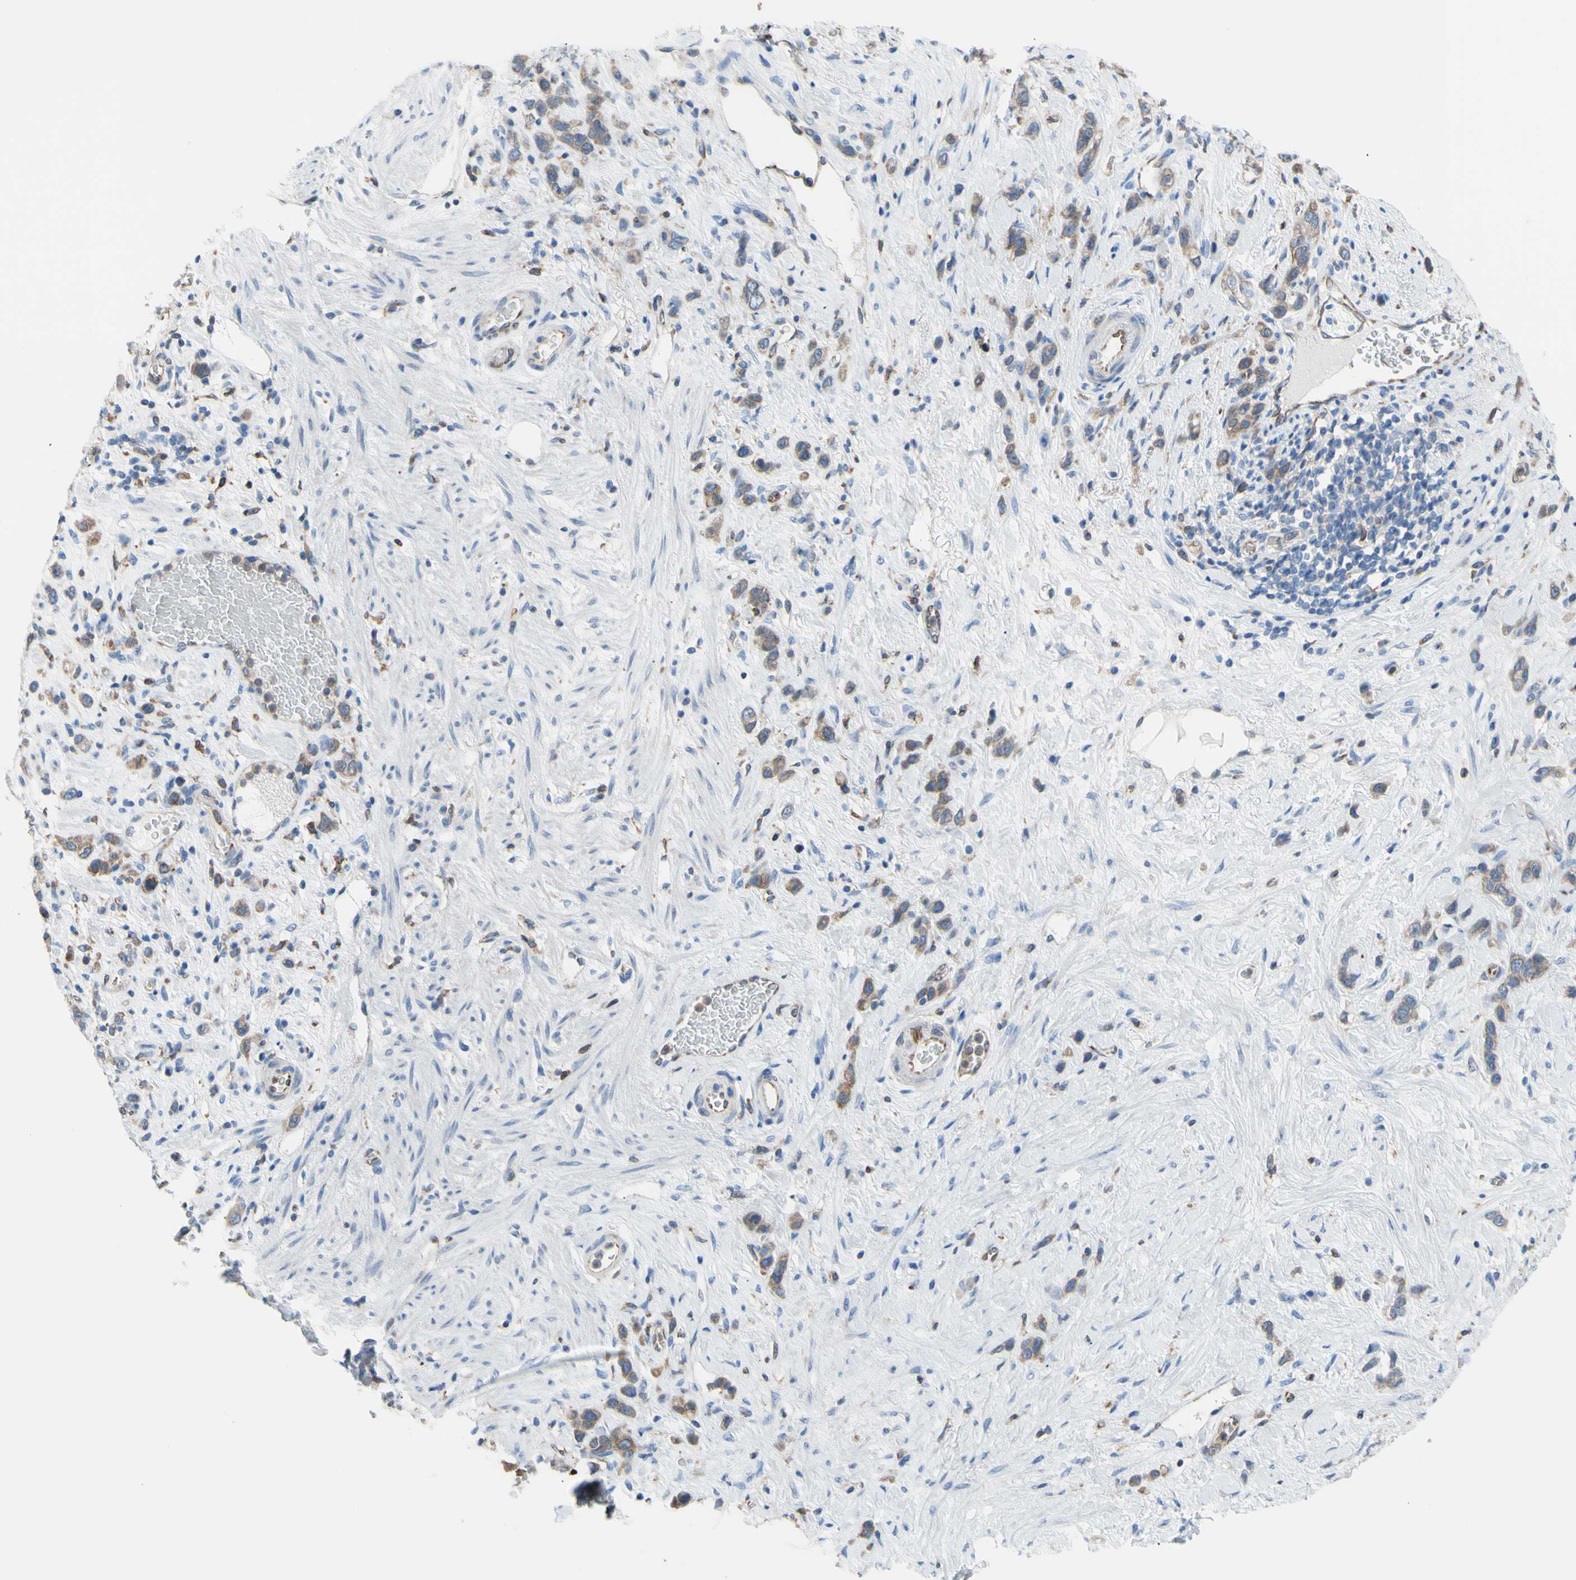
{"staining": {"intensity": "weak", "quantity": "25%-75%", "location": "cytoplasmic/membranous"}, "tissue": "stomach cancer", "cell_type": "Tumor cells", "image_type": "cancer", "snomed": [{"axis": "morphology", "description": "Adenocarcinoma, NOS"}, {"axis": "morphology", "description": "Adenocarcinoma, High grade"}, {"axis": "topography", "description": "Stomach, upper"}, {"axis": "topography", "description": "Stomach, lower"}], "caption": "The histopathology image displays immunohistochemical staining of stomach cancer. There is weak cytoplasmic/membranous expression is seen in about 25%-75% of tumor cells. Immunohistochemistry (ihc) stains the protein of interest in brown and the nuclei are stained blue.", "gene": "MGST2", "patient": {"sex": "female", "age": 65}}